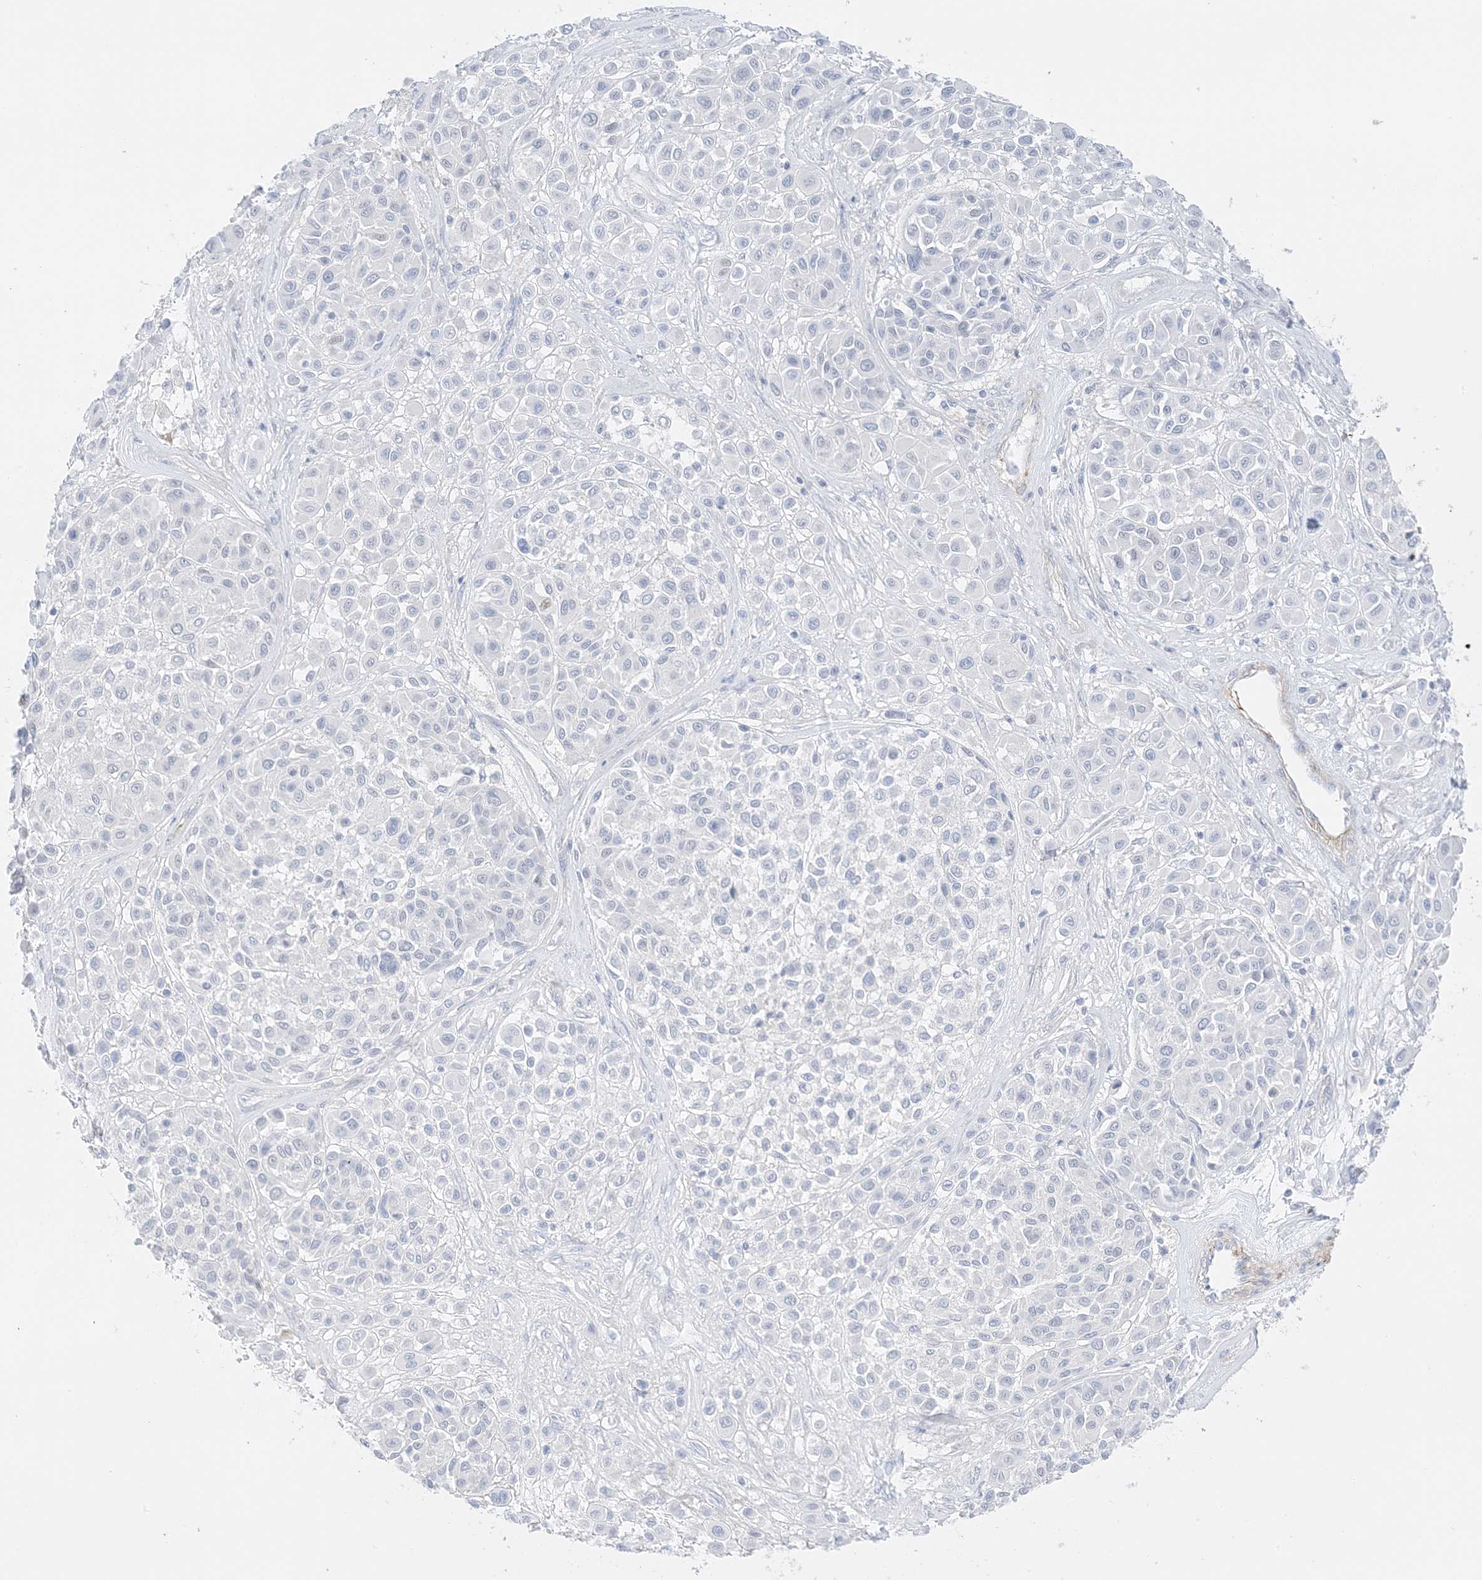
{"staining": {"intensity": "negative", "quantity": "none", "location": "none"}, "tissue": "melanoma", "cell_type": "Tumor cells", "image_type": "cancer", "snomed": [{"axis": "morphology", "description": "Malignant melanoma, Metastatic site"}, {"axis": "topography", "description": "Soft tissue"}], "caption": "A high-resolution micrograph shows IHC staining of melanoma, which exhibits no significant staining in tumor cells.", "gene": "SLC22A13", "patient": {"sex": "male", "age": 41}}